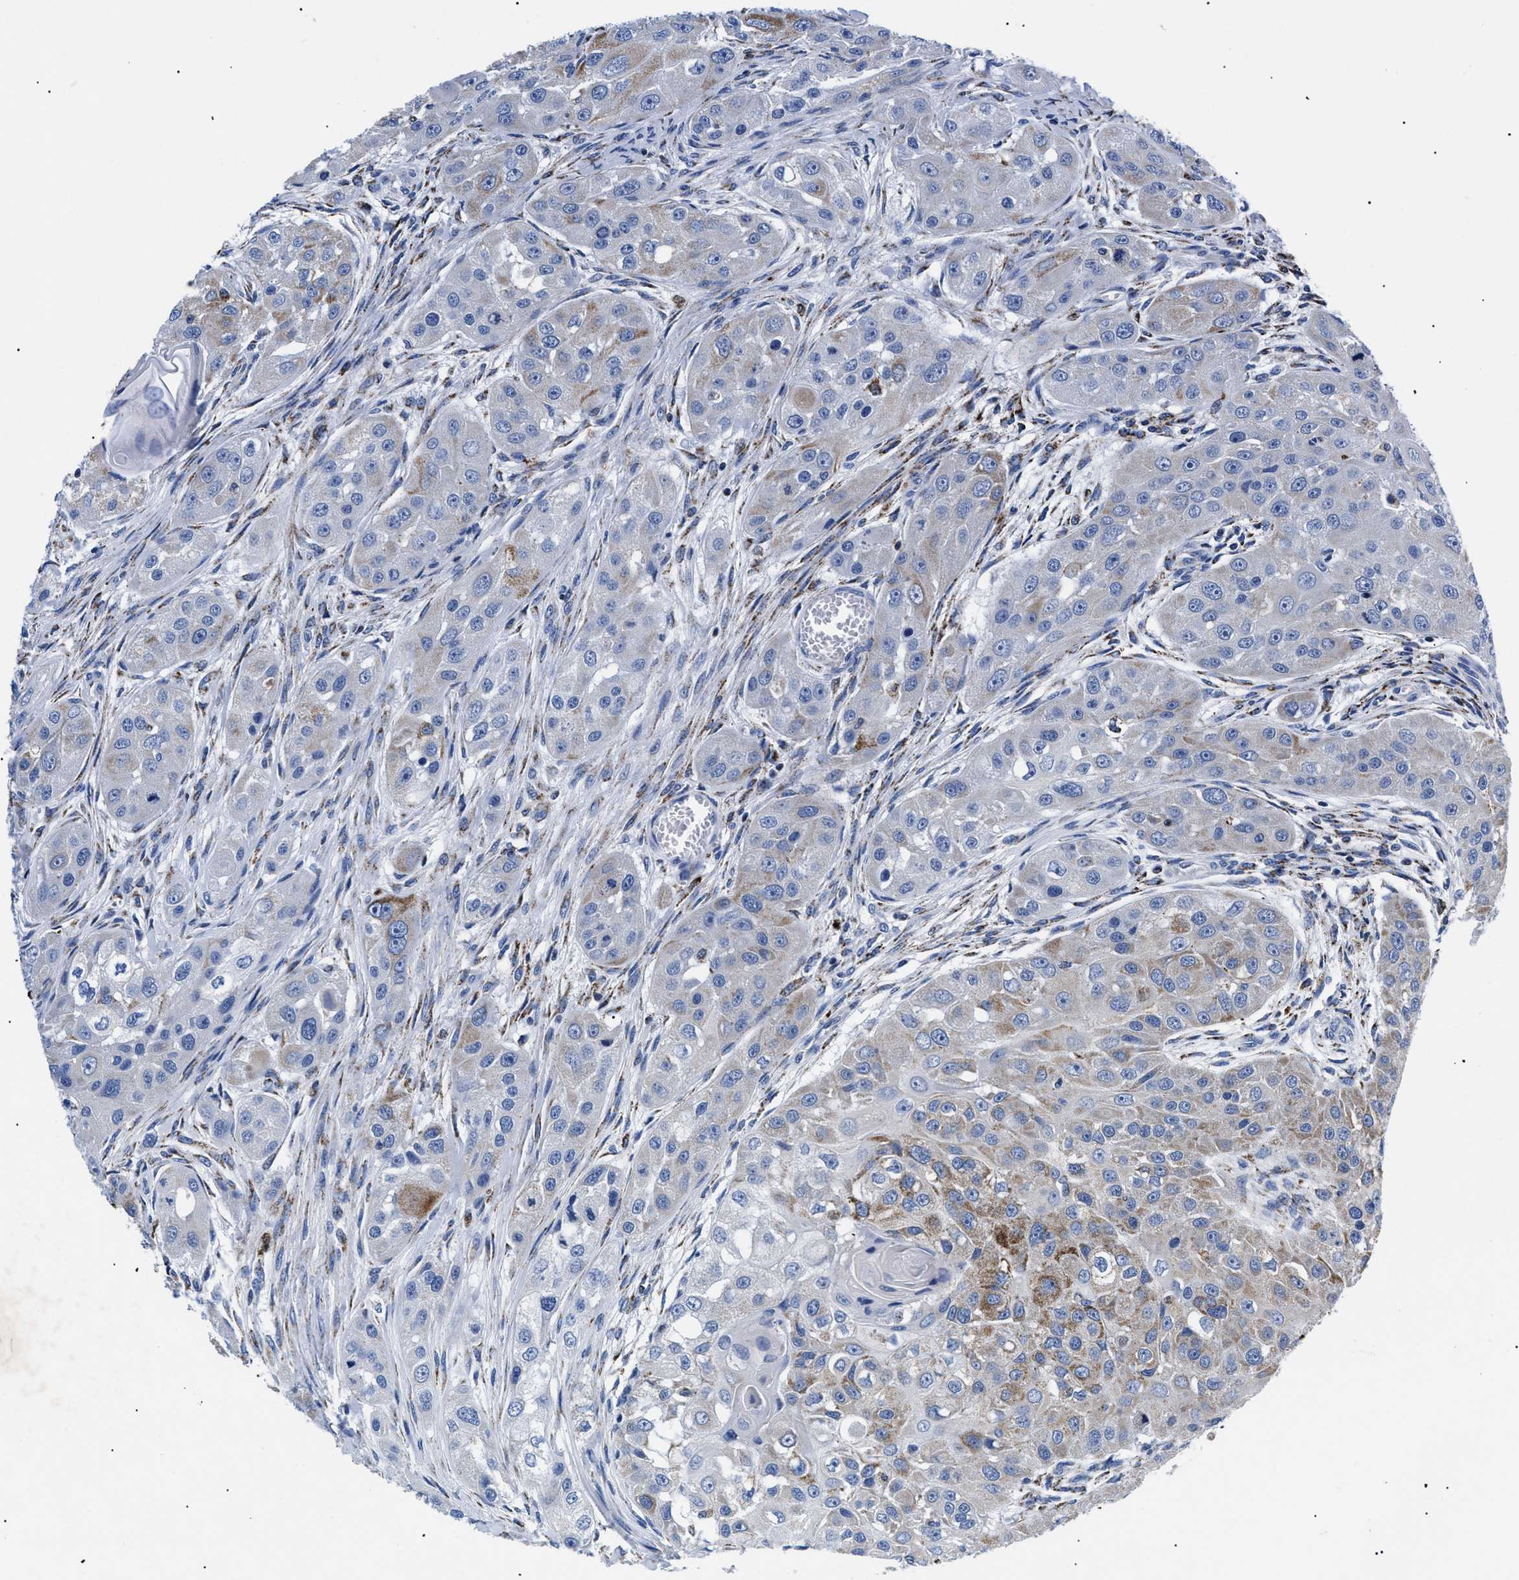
{"staining": {"intensity": "moderate", "quantity": "<25%", "location": "cytoplasmic/membranous"}, "tissue": "head and neck cancer", "cell_type": "Tumor cells", "image_type": "cancer", "snomed": [{"axis": "morphology", "description": "Normal tissue, NOS"}, {"axis": "morphology", "description": "Squamous cell carcinoma, NOS"}, {"axis": "topography", "description": "Skeletal muscle"}, {"axis": "topography", "description": "Head-Neck"}], "caption": "A brown stain labels moderate cytoplasmic/membranous expression of a protein in head and neck cancer tumor cells. (DAB (3,3'-diaminobenzidine) = brown stain, brightfield microscopy at high magnification).", "gene": "GPR149", "patient": {"sex": "male", "age": 51}}